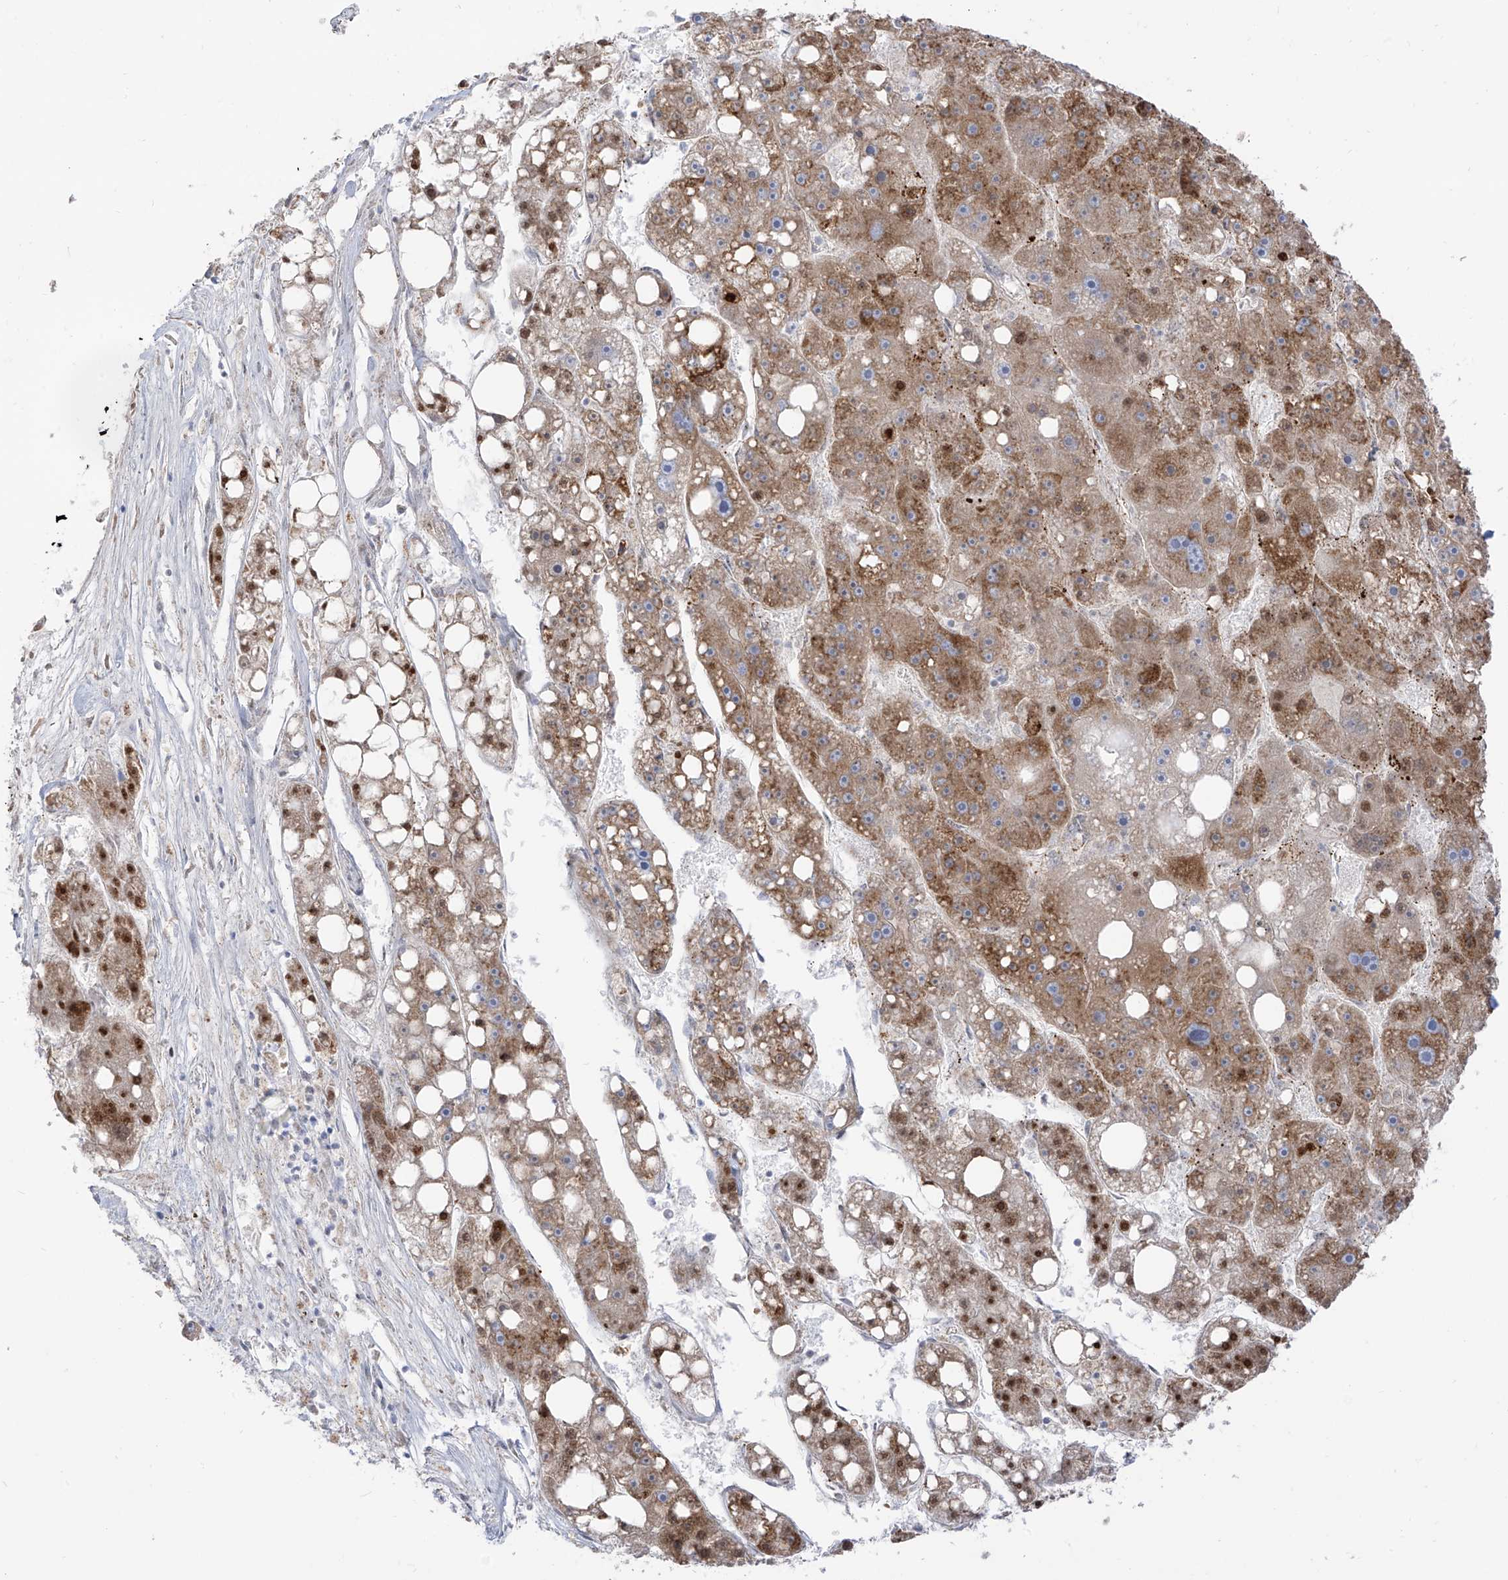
{"staining": {"intensity": "moderate", "quantity": ">75%", "location": "cytoplasmic/membranous"}, "tissue": "liver cancer", "cell_type": "Tumor cells", "image_type": "cancer", "snomed": [{"axis": "morphology", "description": "Carcinoma, Hepatocellular, NOS"}, {"axis": "topography", "description": "Liver"}], "caption": "IHC image of neoplastic tissue: liver hepatocellular carcinoma stained using immunohistochemistry (IHC) demonstrates medium levels of moderate protein expression localized specifically in the cytoplasmic/membranous of tumor cells, appearing as a cytoplasmic/membranous brown color.", "gene": "ARHGEF40", "patient": {"sex": "female", "age": 61}}